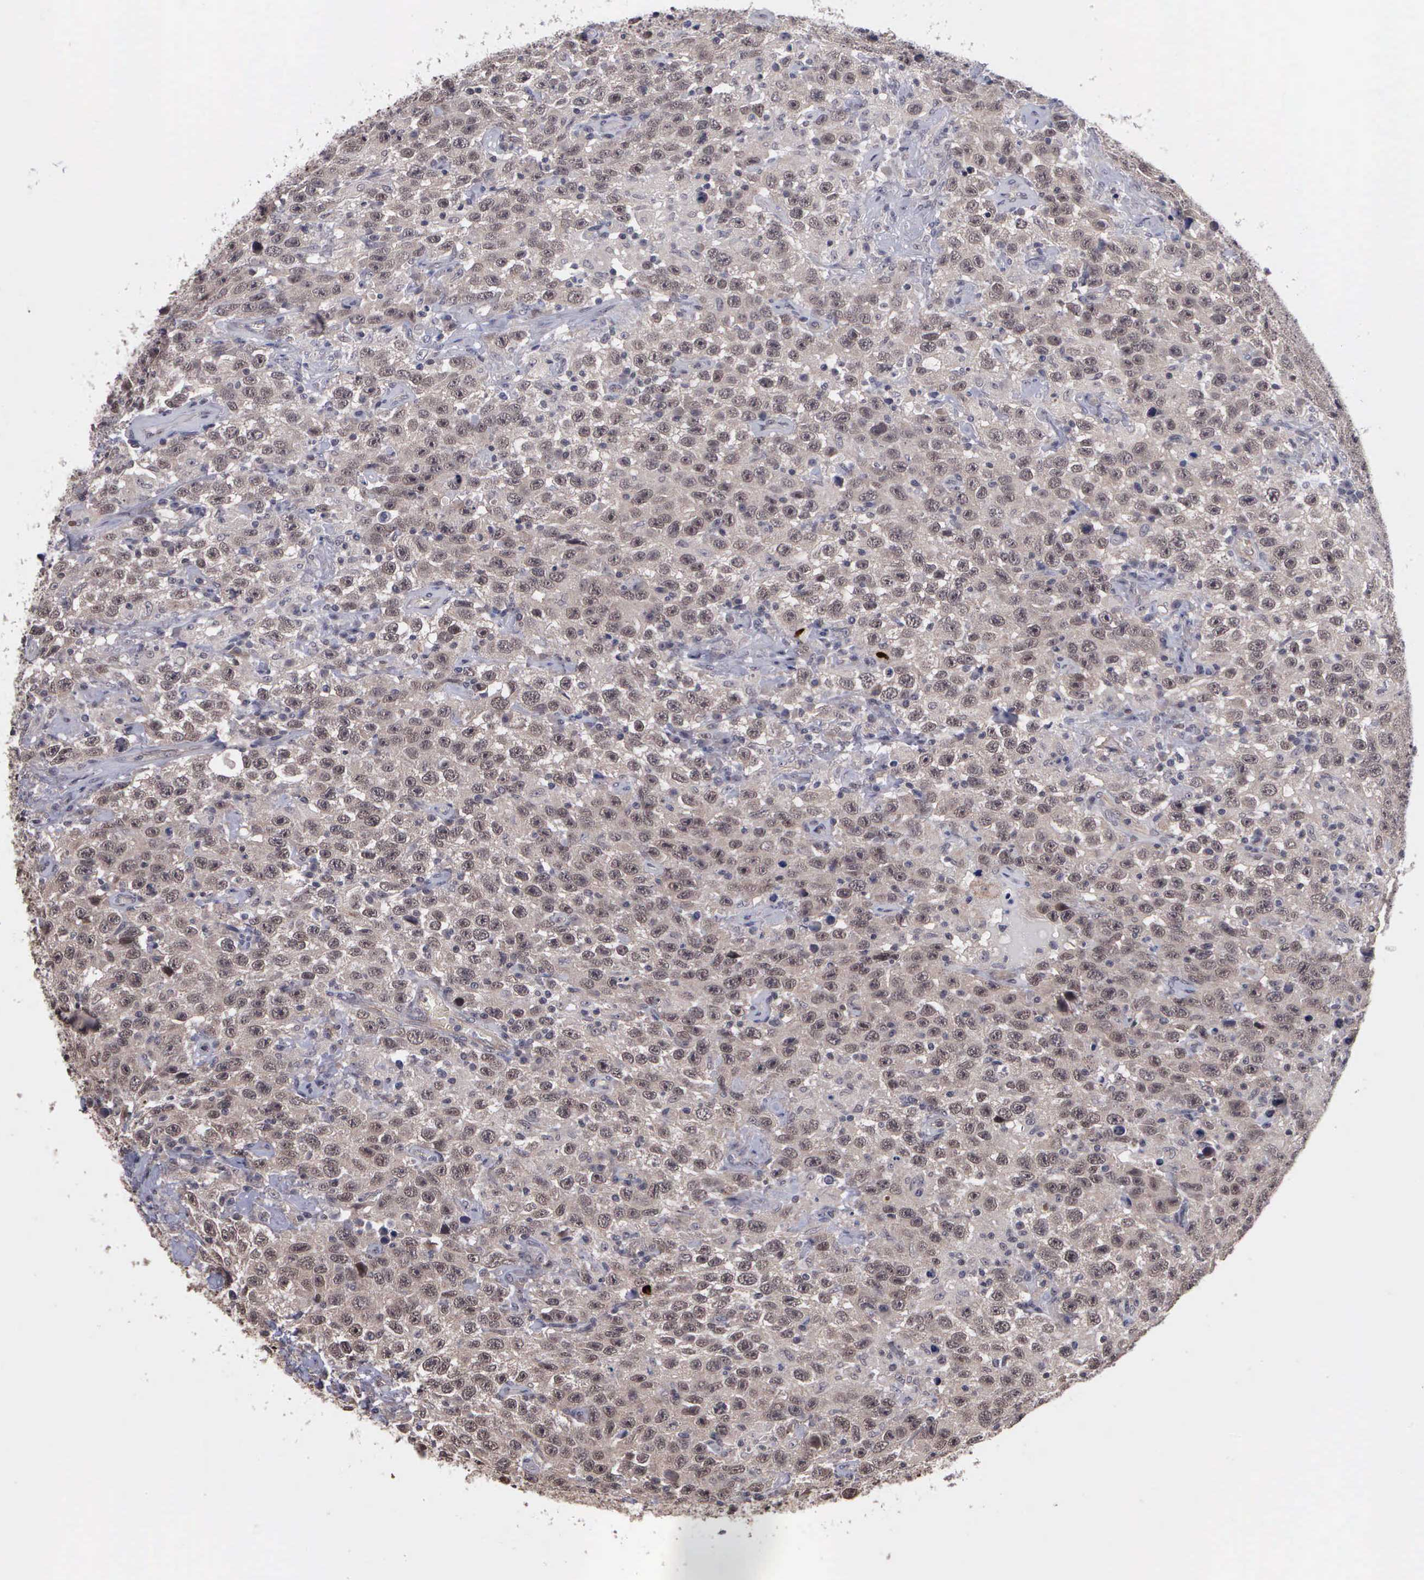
{"staining": {"intensity": "moderate", "quantity": "<25%", "location": "nuclear"}, "tissue": "testis cancer", "cell_type": "Tumor cells", "image_type": "cancer", "snomed": [{"axis": "morphology", "description": "Seminoma, NOS"}, {"axis": "topography", "description": "Testis"}], "caption": "DAB immunohistochemical staining of testis seminoma shows moderate nuclear protein positivity in approximately <25% of tumor cells.", "gene": "MAP3K9", "patient": {"sex": "male", "age": 41}}